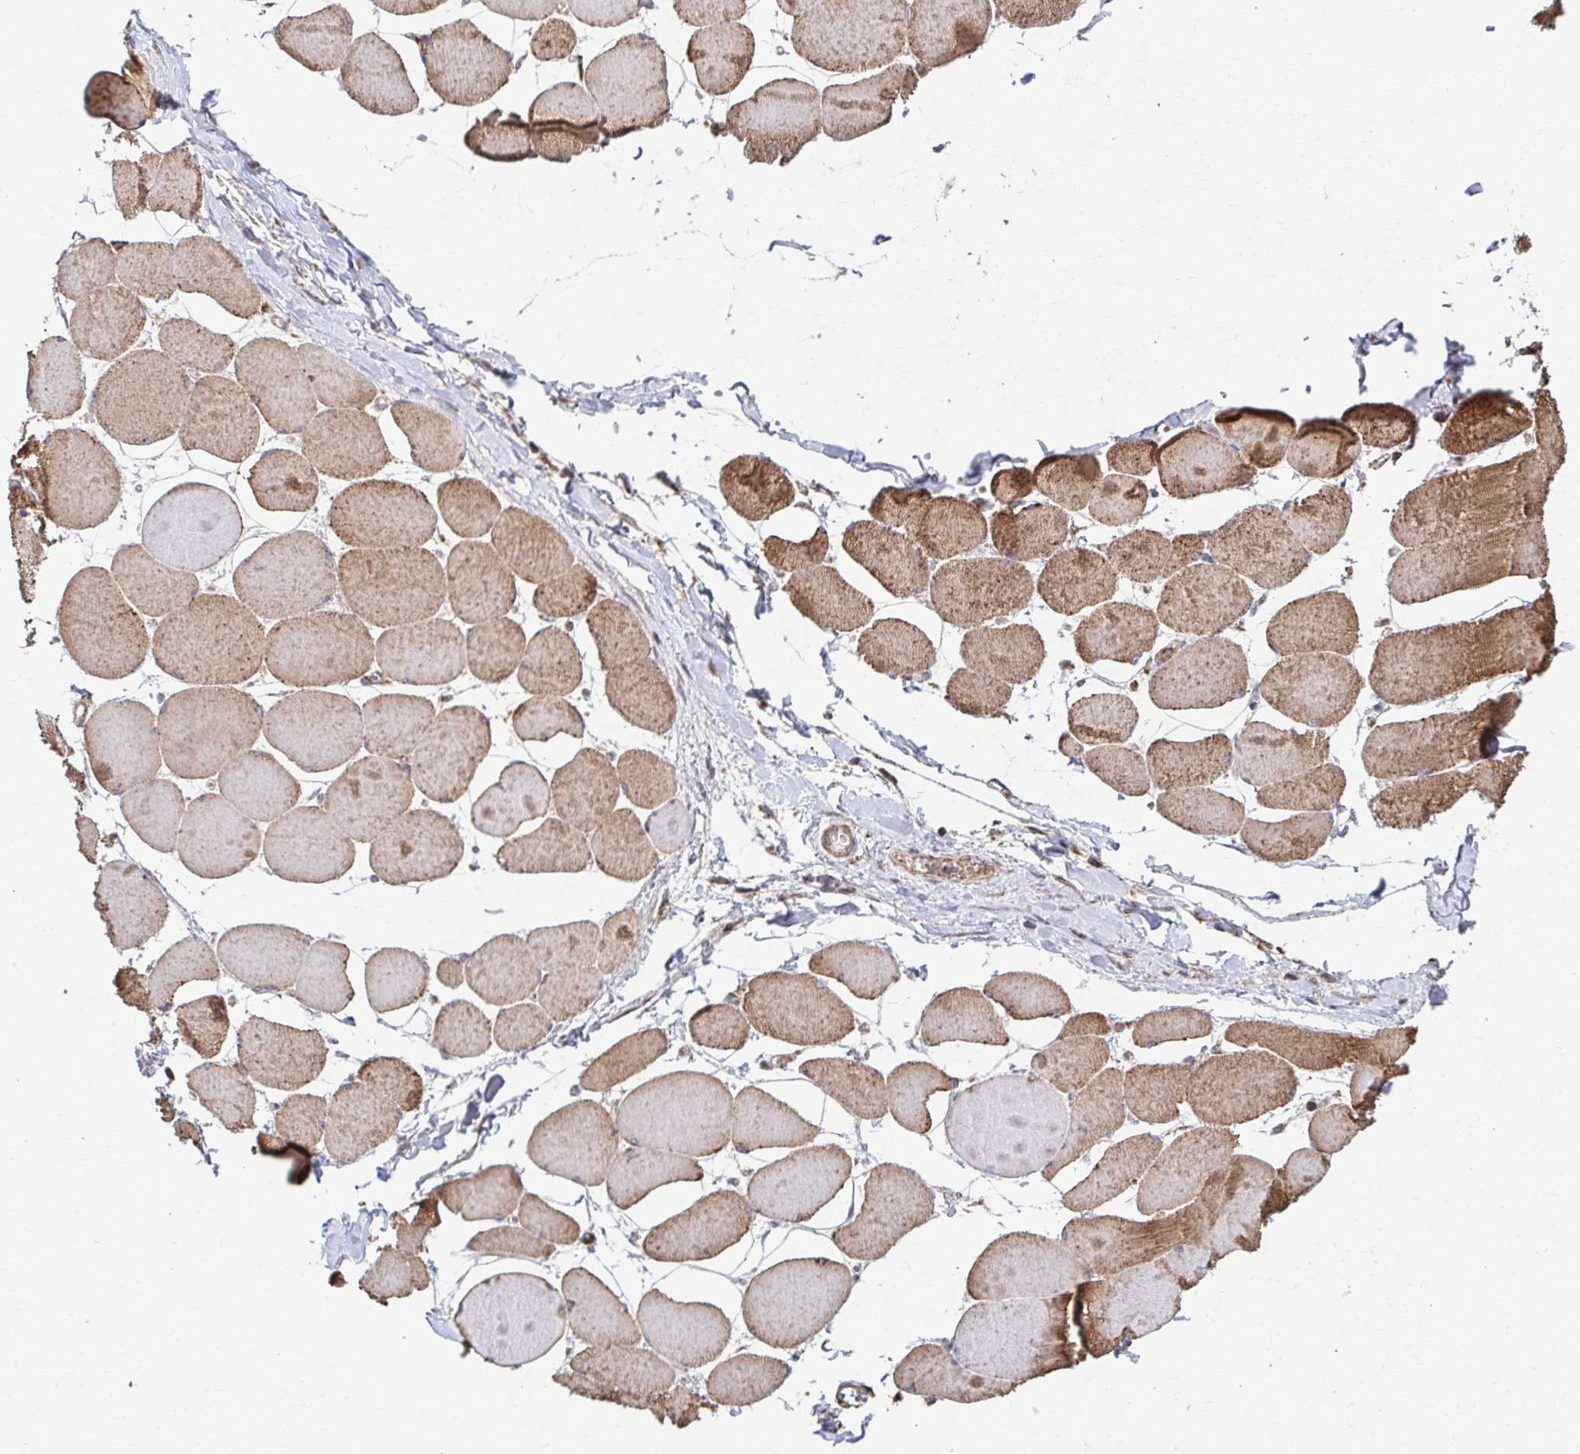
{"staining": {"intensity": "moderate", "quantity": ">75%", "location": "cytoplasmic/membranous"}, "tissue": "skeletal muscle", "cell_type": "Myocytes", "image_type": "normal", "snomed": [{"axis": "morphology", "description": "Normal tissue, NOS"}, {"axis": "topography", "description": "Skeletal muscle"}], "caption": "This histopathology image demonstrates normal skeletal muscle stained with immunohistochemistry (IHC) to label a protein in brown. The cytoplasmic/membranous of myocytes show moderate positivity for the protein. Nuclei are counter-stained blue.", "gene": "KLHL34", "patient": {"sex": "female", "age": 75}}